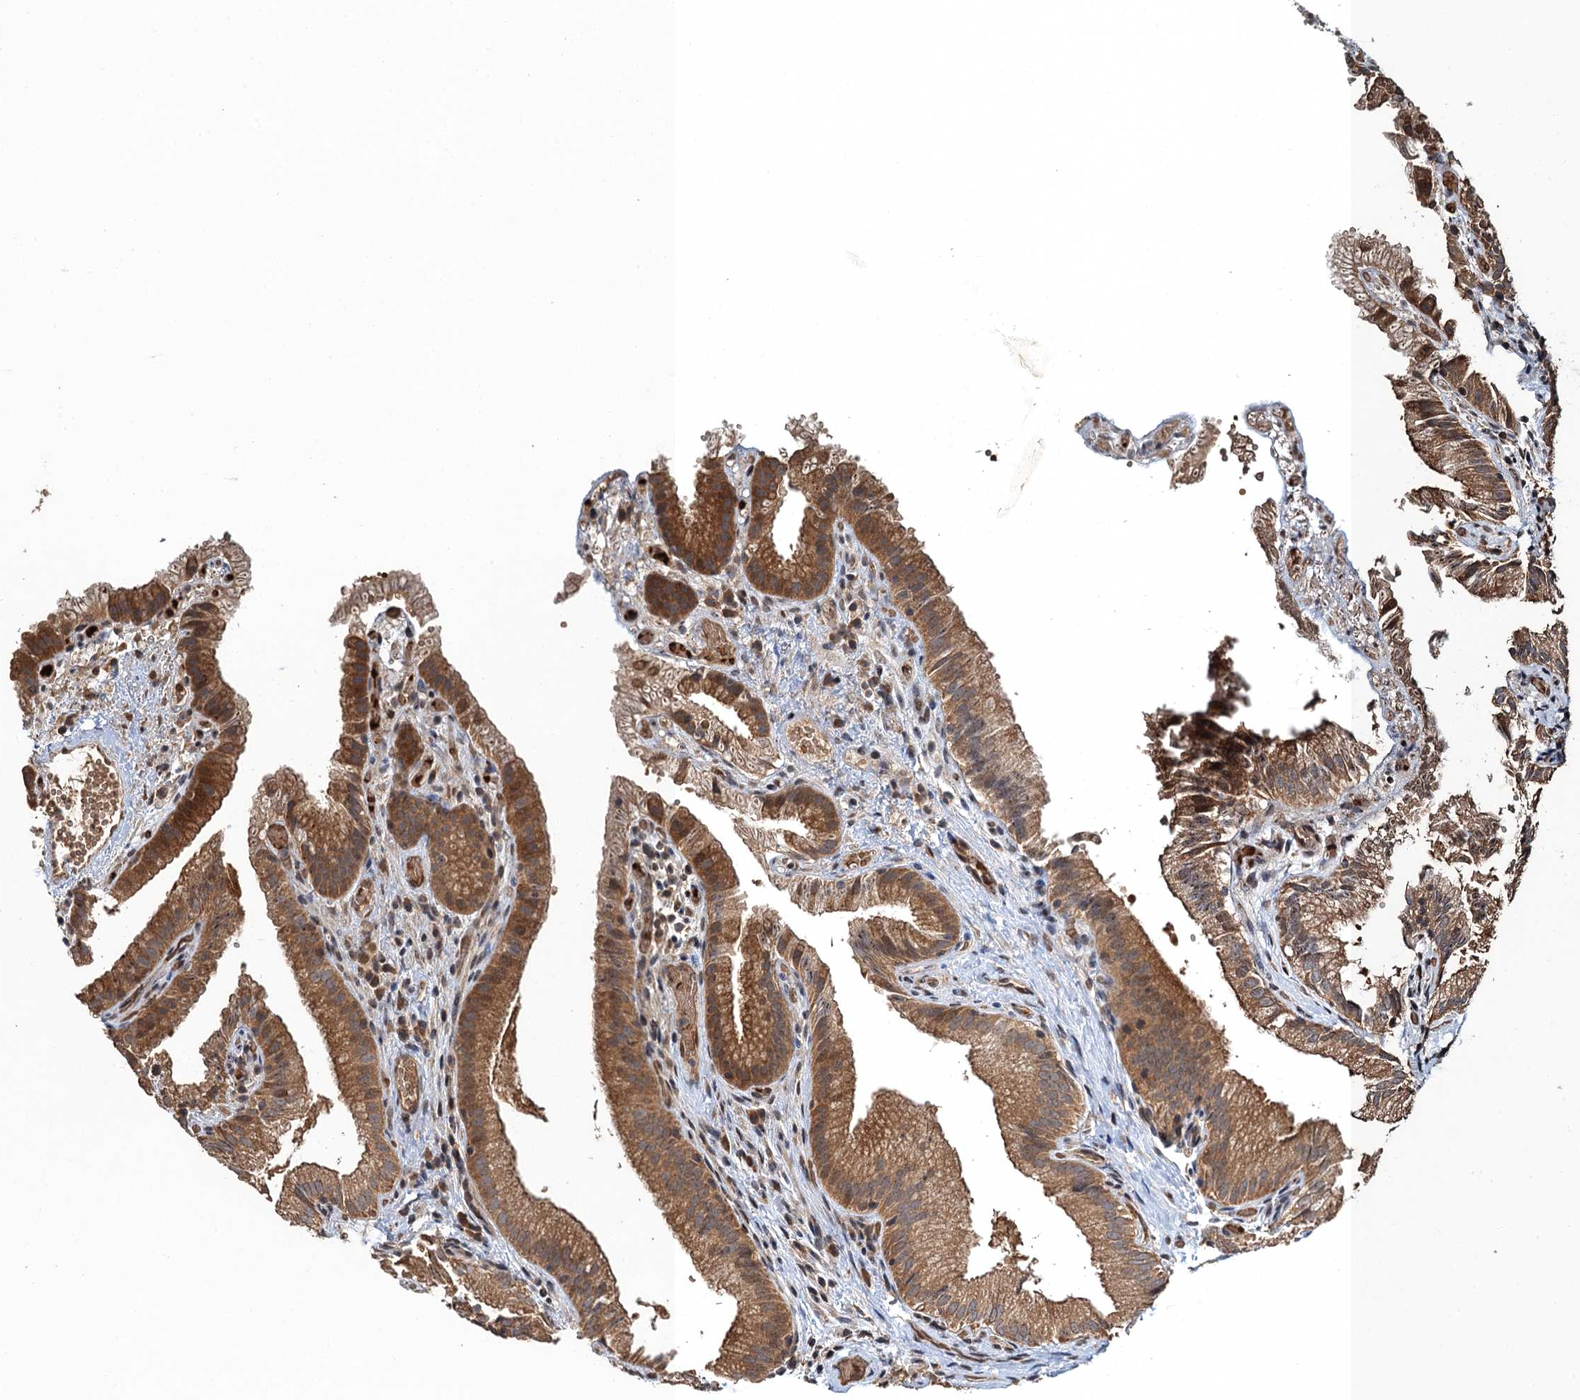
{"staining": {"intensity": "moderate", "quantity": ">75%", "location": "cytoplasmic/membranous"}, "tissue": "gallbladder", "cell_type": "Glandular cells", "image_type": "normal", "snomed": [{"axis": "morphology", "description": "Normal tissue, NOS"}, {"axis": "topography", "description": "Gallbladder"}], "caption": "A micrograph showing moderate cytoplasmic/membranous positivity in approximately >75% of glandular cells in unremarkable gallbladder, as visualized by brown immunohistochemical staining.", "gene": "SNX32", "patient": {"sex": "female", "age": 30}}